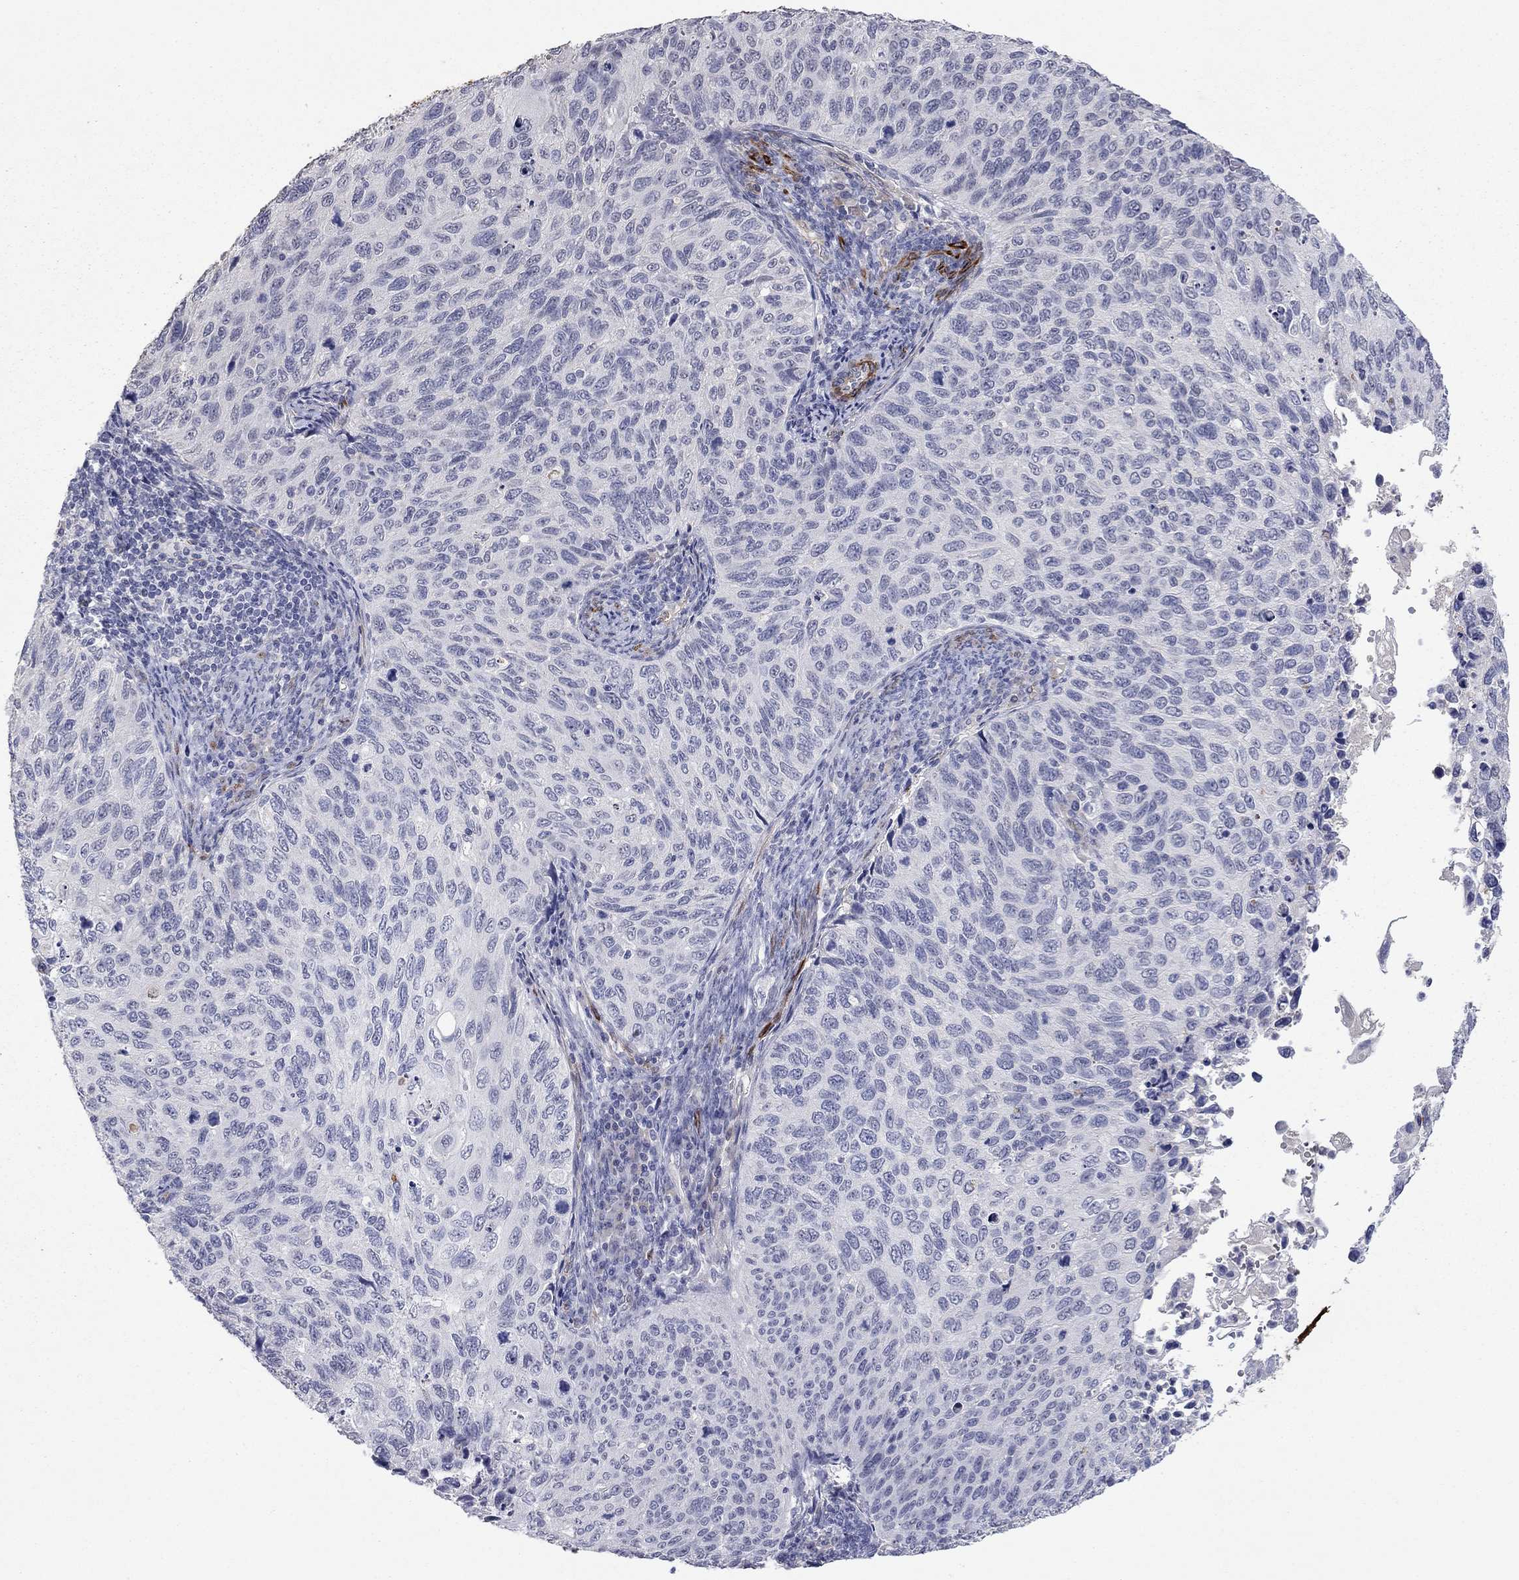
{"staining": {"intensity": "negative", "quantity": "none", "location": "none"}, "tissue": "cervical cancer", "cell_type": "Tumor cells", "image_type": "cancer", "snomed": [{"axis": "morphology", "description": "Squamous cell carcinoma, NOS"}, {"axis": "topography", "description": "Cervix"}], "caption": "A micrograph of cervical squamous cell carcinoma stained for a protein displays no brown staining in tumor cells.", "gene": "IP6K3", "patient": {"sex": "female", "age": 70}}